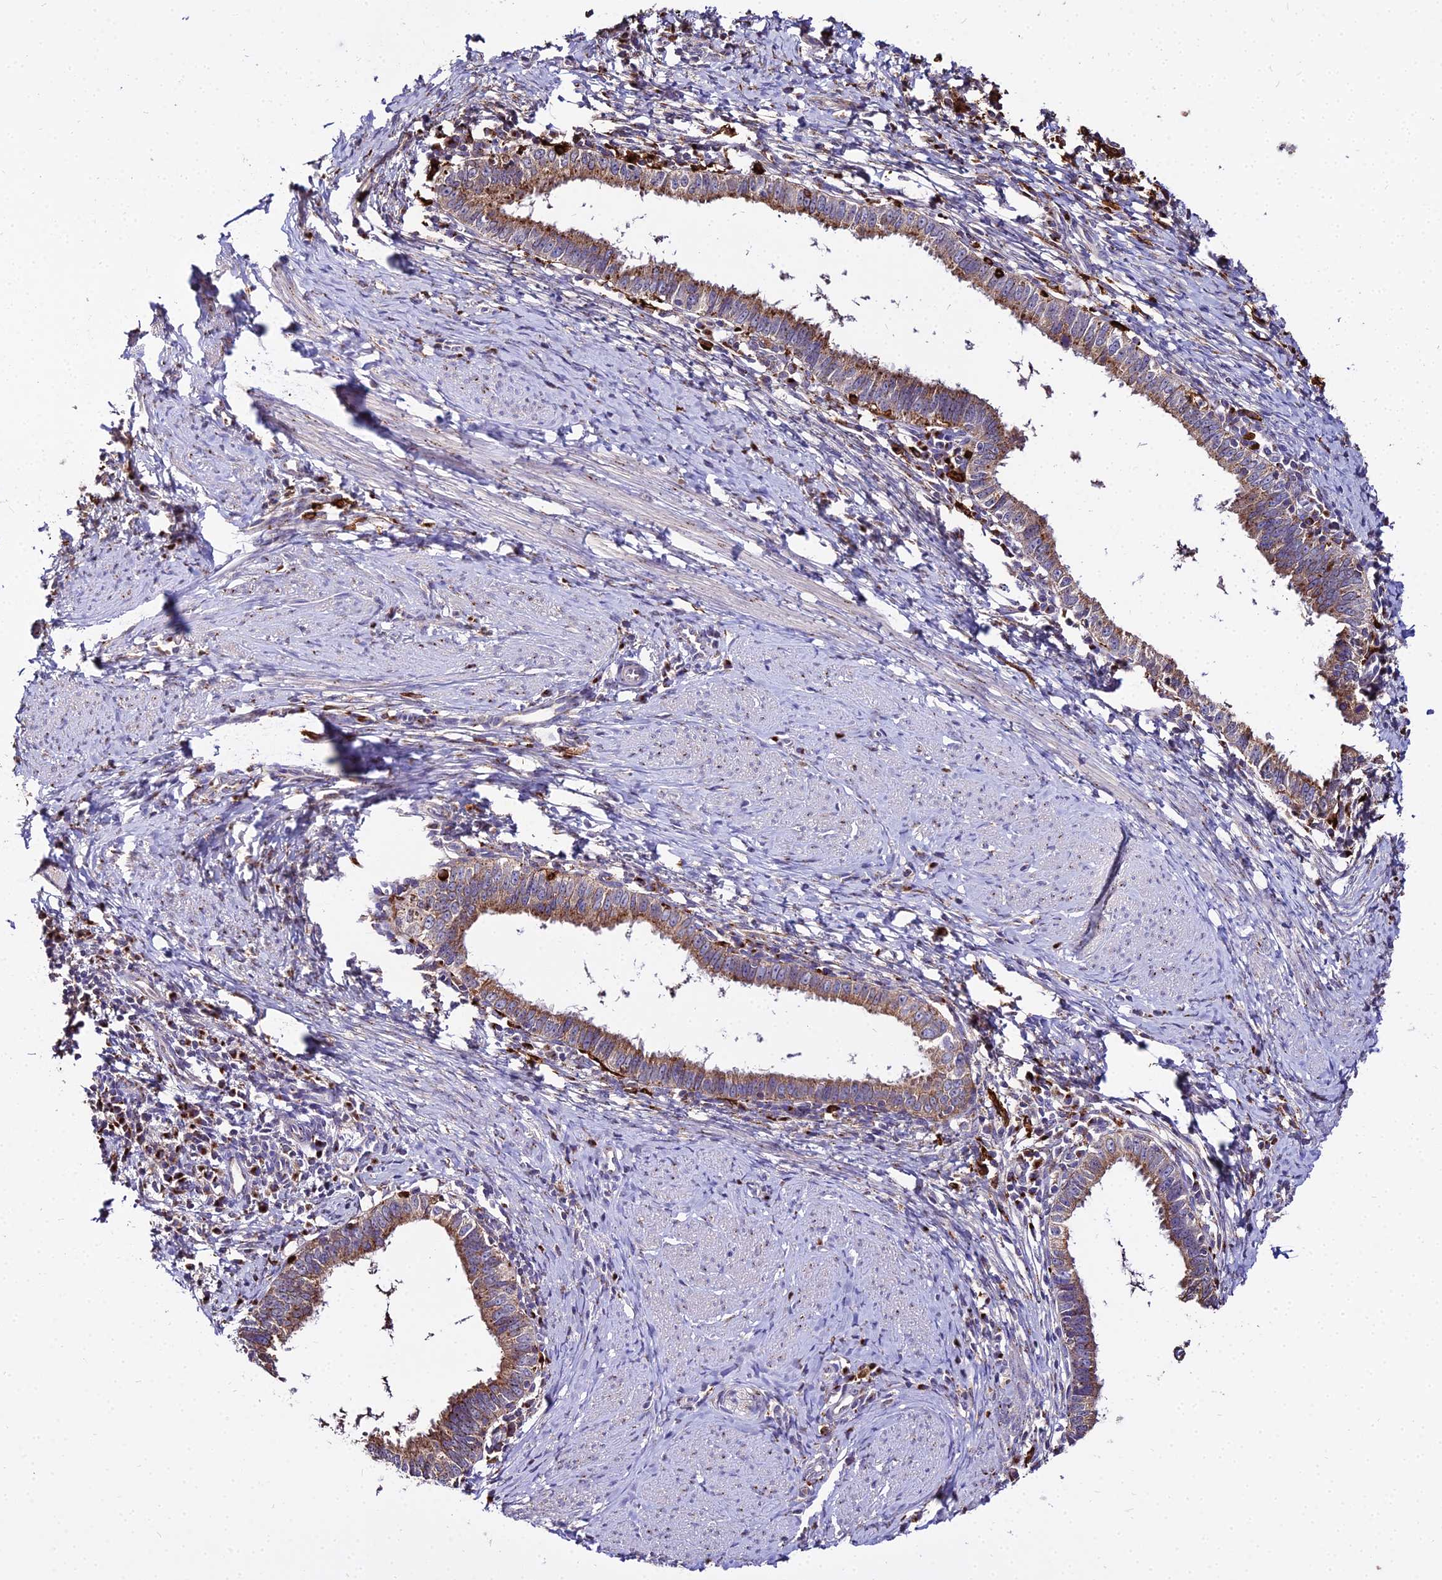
{"staining": {"intensity": "moderate", "quantity": ">75%", "location": "cytoplasmic/membranous"}, "tissue": "cervical cancer", "cell_type": "Tumor cells", "image_type": "cancer", "snomed": [{"axis": "morphology", "description": "Adenocarcinoma, NOS"}, {"axis": "topography", "description": "Cervix"}], "caption": "The micrograph displays a brown stain indicating the presence of a protein in the cytoplasmic/membranous of tumor cells in cervical adenocarcinoma. (brown staining indicates protein expression, while blue staining denotes nuclei).", "gene": "PEX19", "patient": {"sex": "female", "age": 36}}